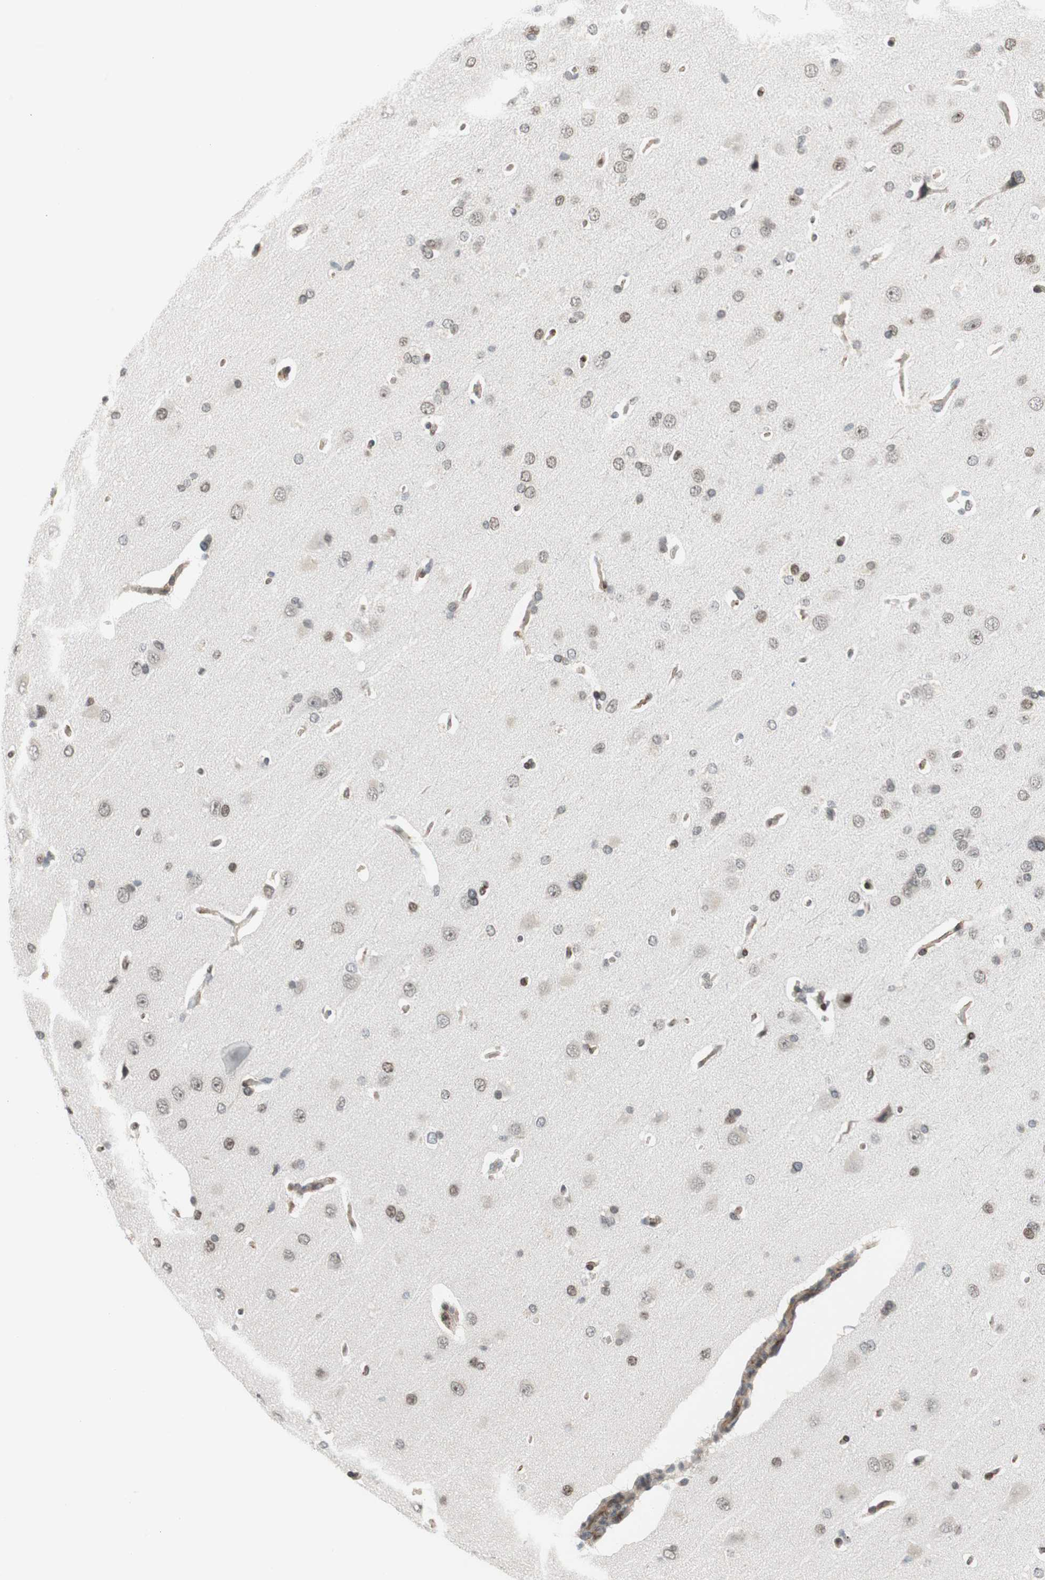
{"staining": {"intensity": "weak", "quantity": "<25%", "location": "cytoplasmic/membranous,nuclear"}, "tissue": "cerebral cortex", "cell_type": "Endothelial cells", "image_type": "normal", "snomed": [{"axis": "morphology", "description": "Normal tissue, NOS"}, {"axis": "topography", "description": "Cerebral cortex"}], "caption": "The micrograph reveals no significant positivity in endothelial cells of cerebral cortex.", "gene": "ZNF512B", "patient": {"sex": "male", "age": 62}}